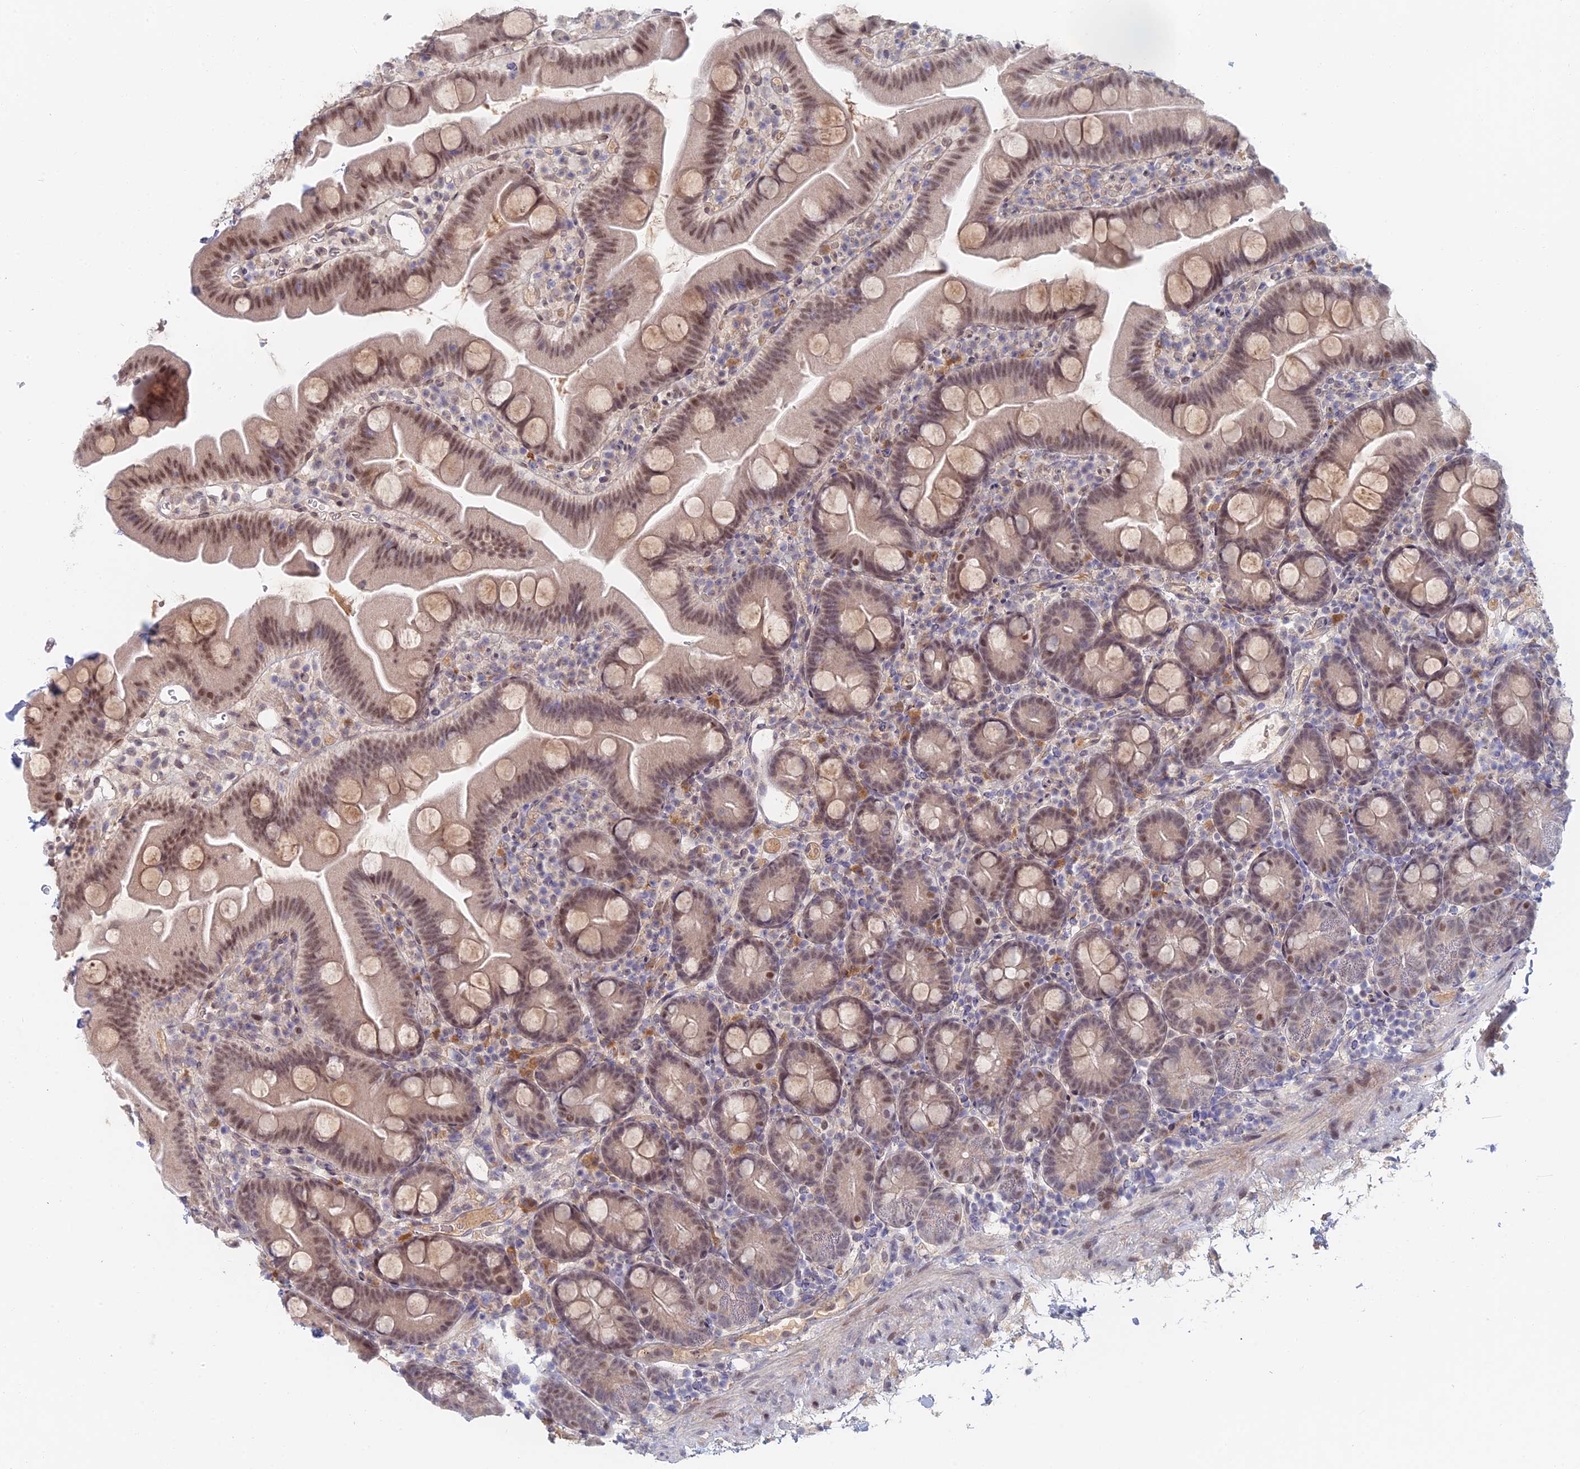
{"staining": {"intensity": "moderate", "quantity": ">75%", "location": "cytoplasmic/membranous,nuclear"}, "tissue": "small intestine", "cell_type": "Glandular cells", "image_type": "normal", "snomed": [{"axis": "morphology", "description": "Normal tissue, NOS"}, {"axis": "topography", "description": "Small intestine"}], "caption": "The micrograph displays immunohistochemical staining of normal small intestine. There is moderate cytoplasmic/membranous,nuclear positivity is present in approximately >75% of glandular cells. Immunohistochemistry (ihc) stains the protein in brown and the nuclei are stained blue.", "gene": "ZUP1", "patient": {"sex": "female", "age": 68}}